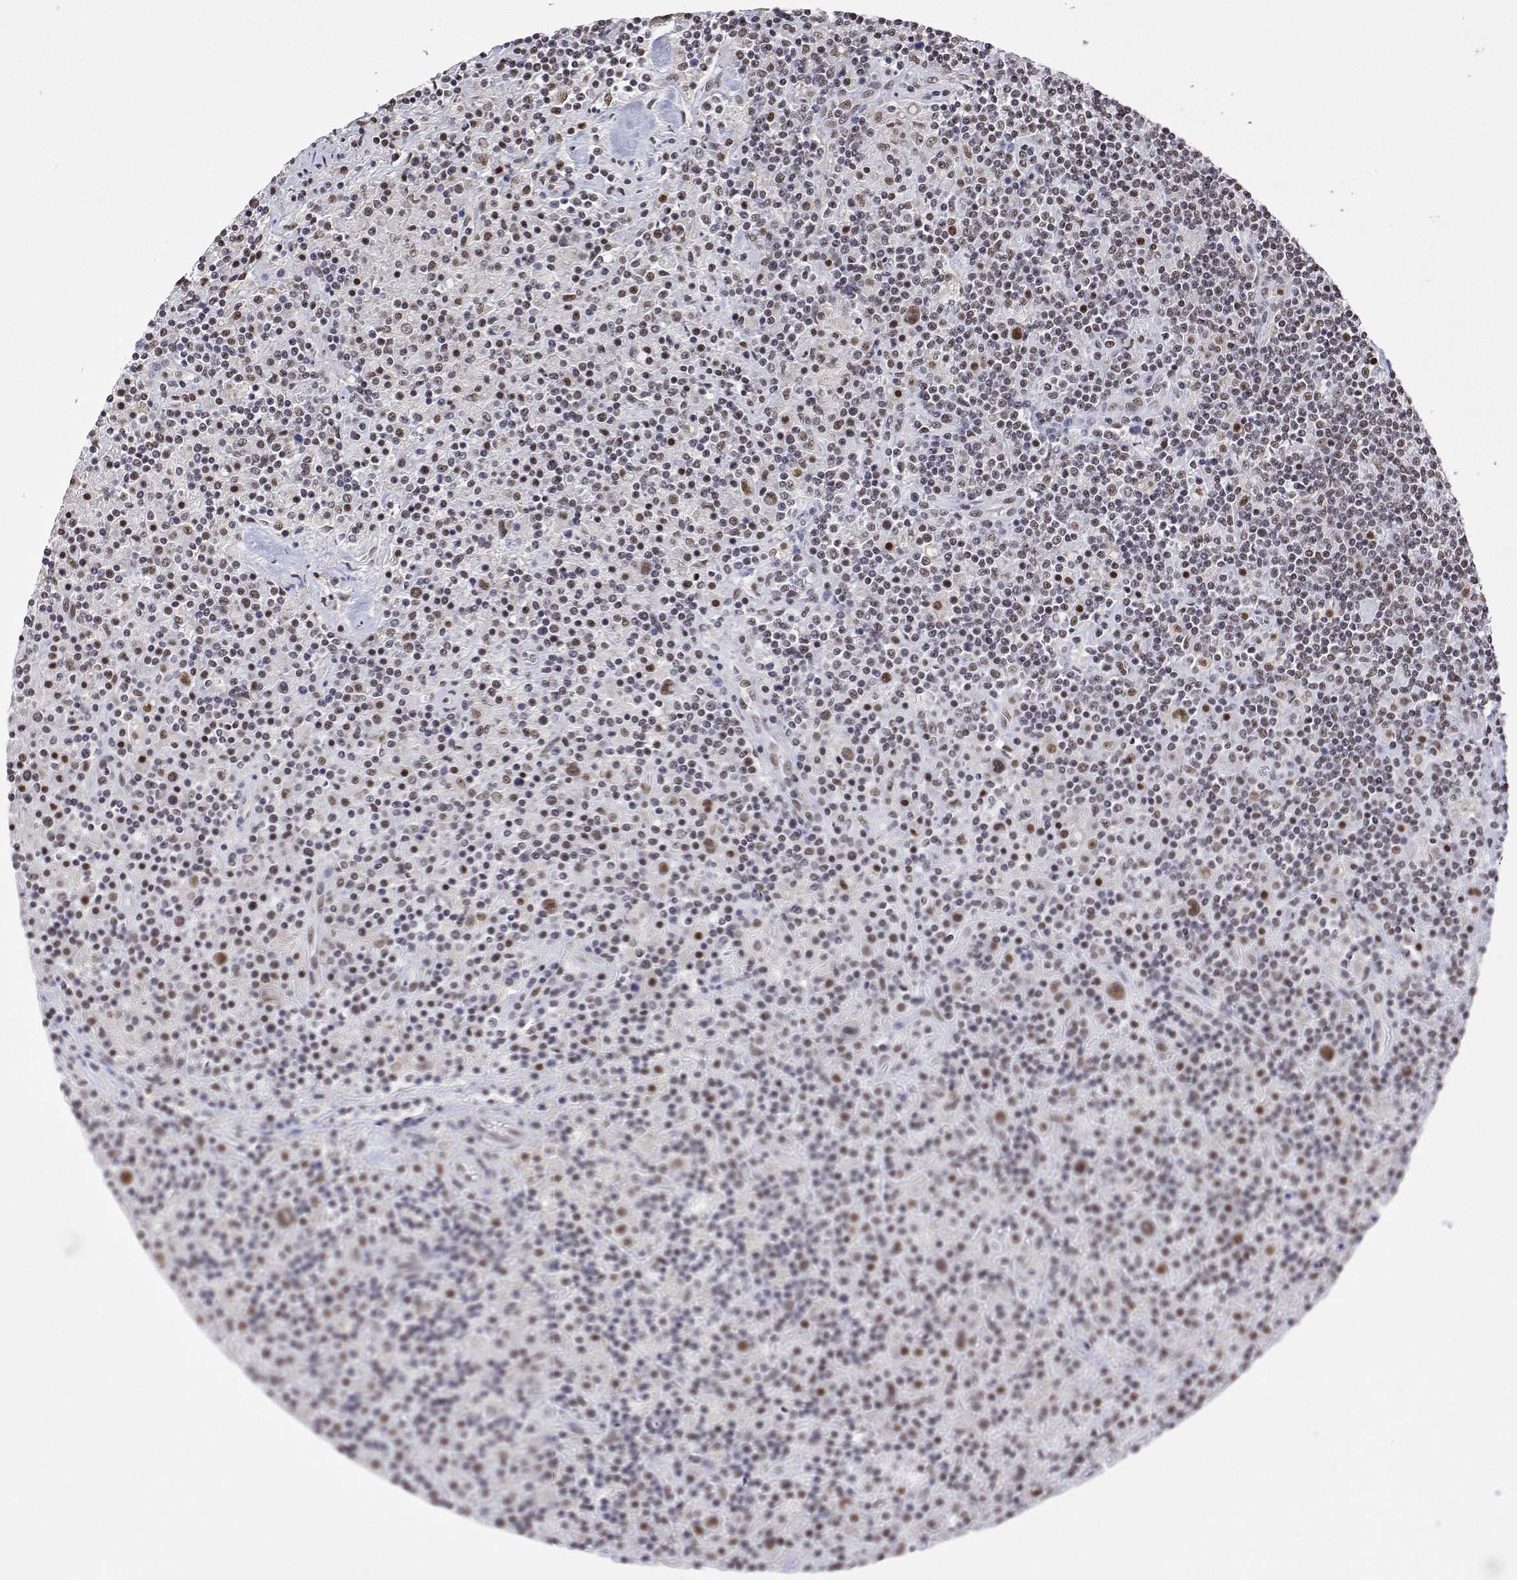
{"staining": {"intensity": "moderate", "quantity": ">75%", "location": "nuclear"}, "tissue": "lymphoma", "cell_type": "Tumor cells", "image_type": "cancer", "snomed": [{"axis": "morphology", "description": "Hodgkin's disease, NOS"}, {"axis": "topography", "description": "Lymph node"}], "caption": "Human lymphoma stained with a brown dye exhibits moderate nuclear positive expression in approximately >75% of tumor cells.", "gene": "ADAR", "patient": {"sex": "male", "age": 70}}